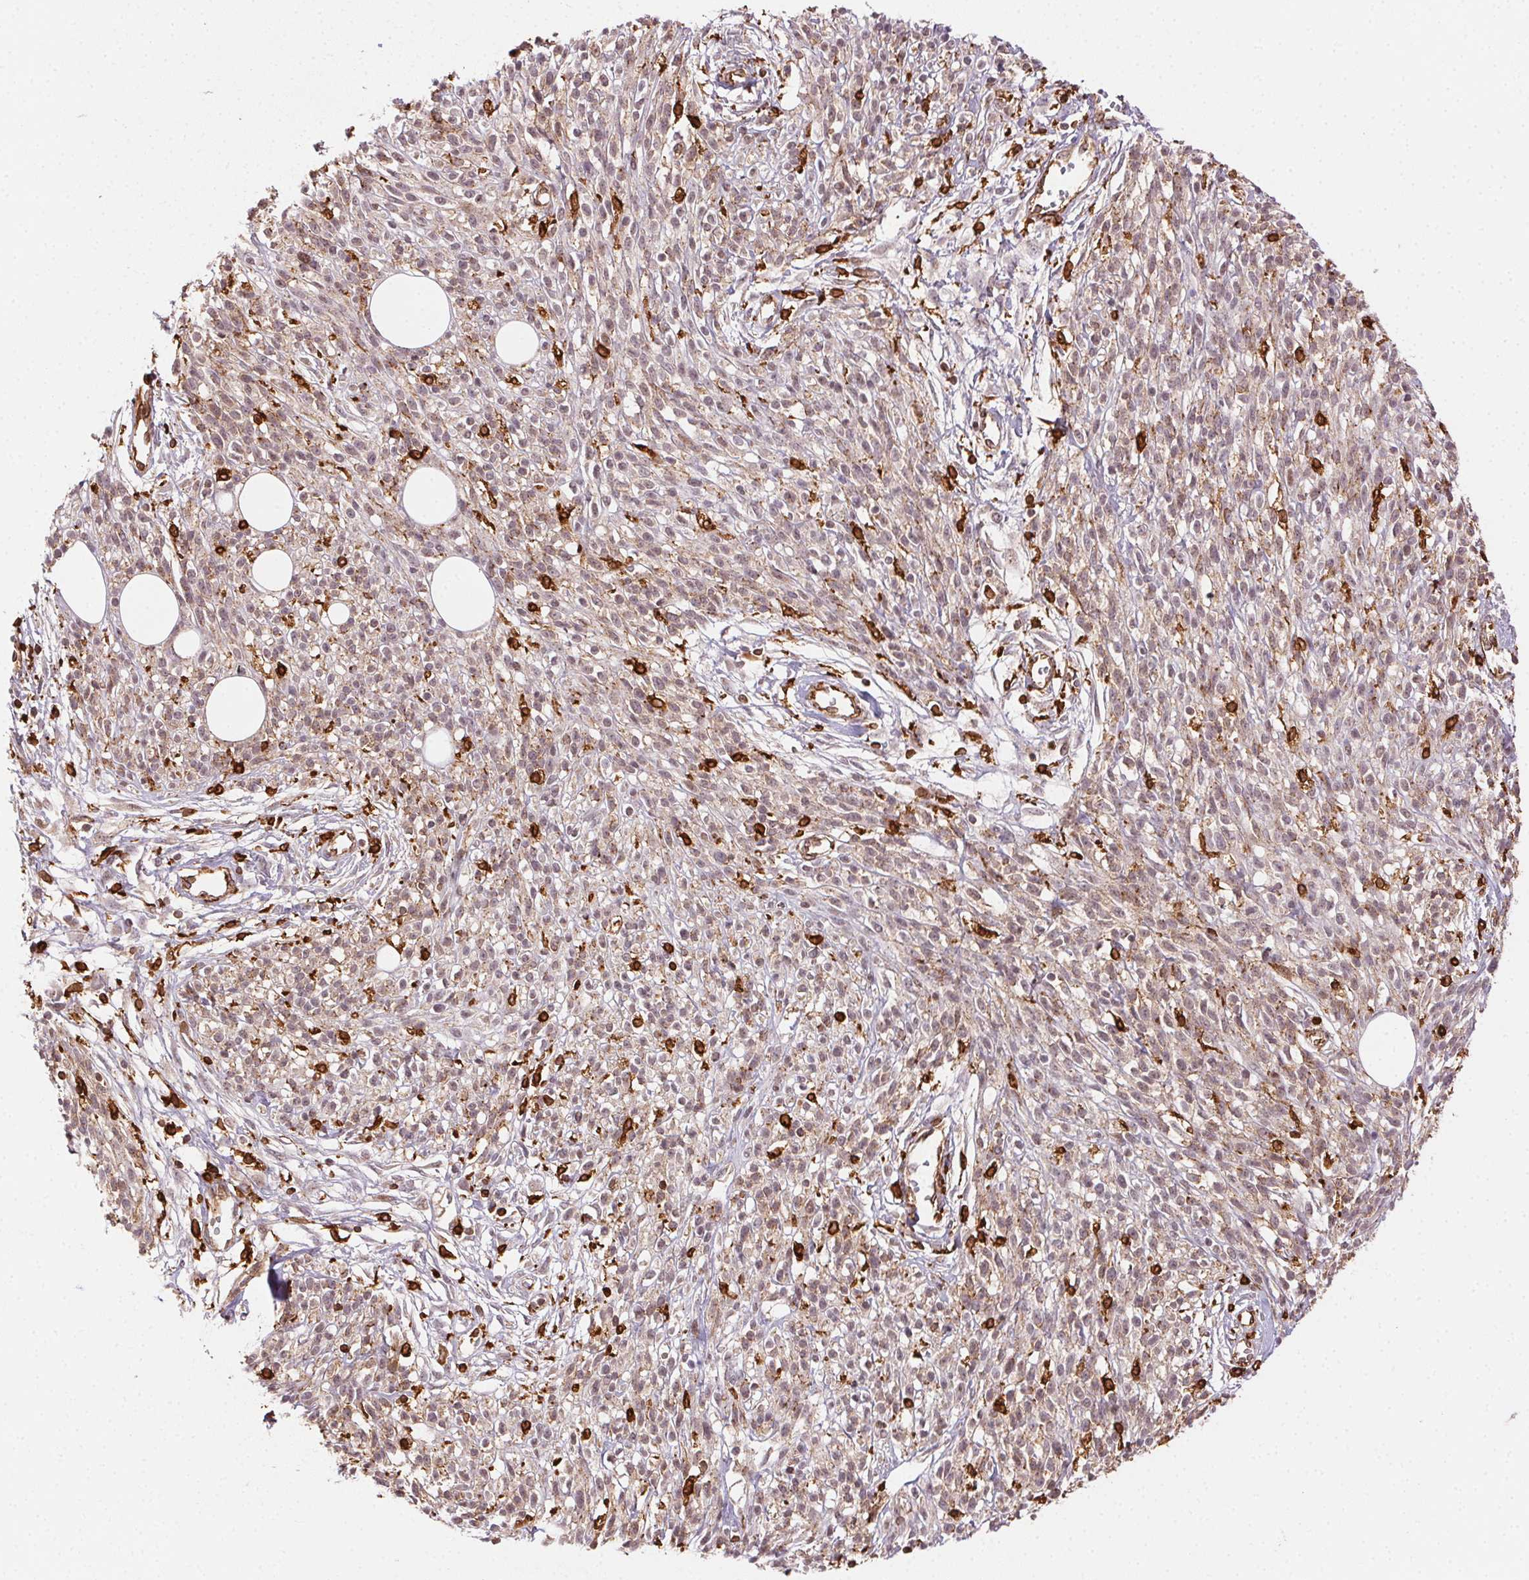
{"staining": {"intensity": "weak", "quantity": "25%-75%", "location": "cytoplasmic/membranous"}, "tissue": "melanoma", "cell_type": "Tumor cells", "image_type": "cancer", "snomed": [{"axis": "morphology", "description": "Malignant melanoma, NOS"}, {"axis": "topography", "description": "Skin"}, {"axis": "topography", "description": "Skin of trunk"}], "caption": "Brown immunohistochemical staining in human melanoma demonstrates weak cytoplasmic/membranous staining in approximately 25%-75% of tumor cells. (DAB IHC, brown staining for protein, blue staining for nuclei).", "gene": "RNASET2", "patient": {"sex": "male", "age": 74}}